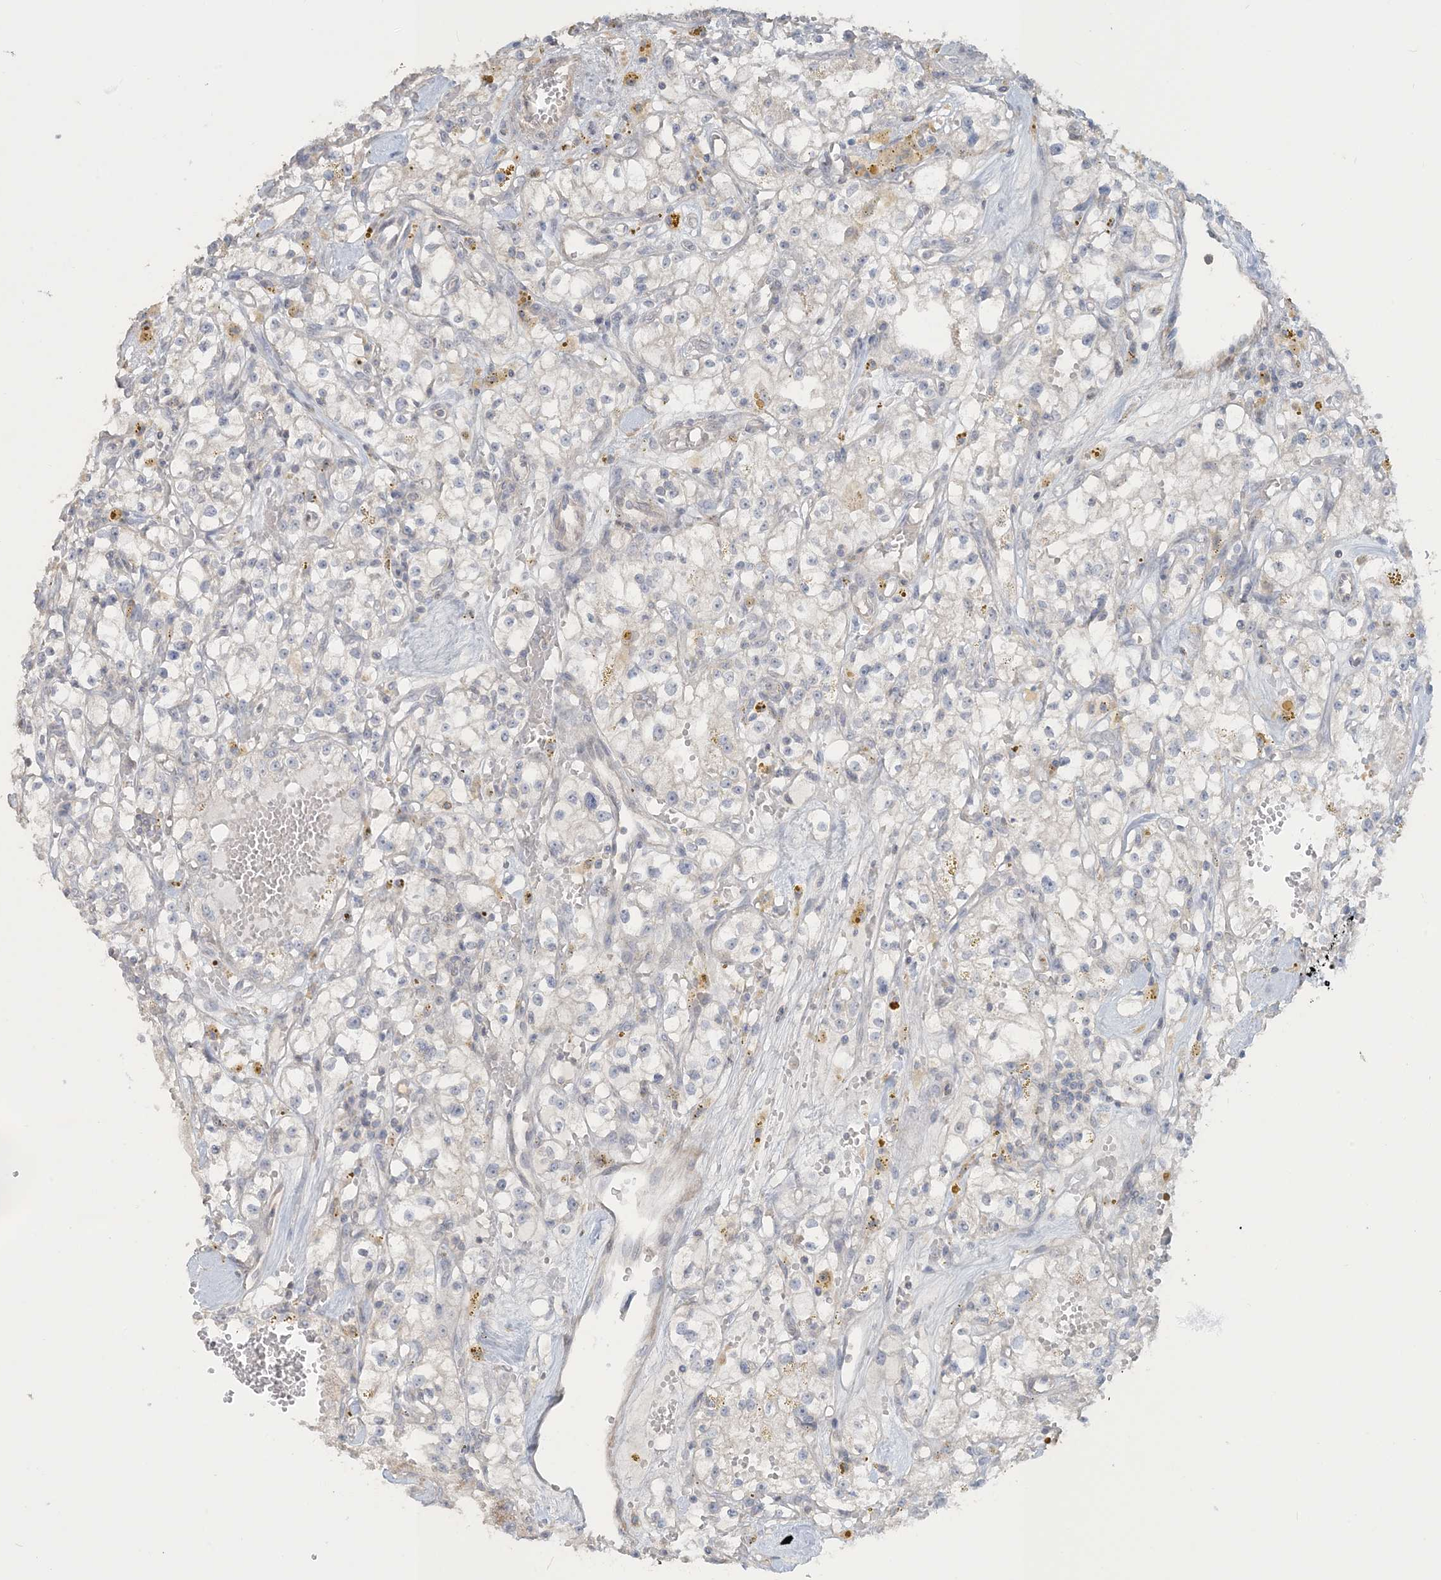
{"staining": {"intensity": "negative", "quantity": "none", "location": "none"}, "tissue": "renal cancer", "cell_type": "Tumor cells", "image_type": "cancer", "snomed": [{"axis": "morphology", "description": "Adenocarcinoma, NOS"}, {"axis": "topography", "description": "Kidney"}], "caption": "This is an IHC histopathology image of human renal cancer (adenocarcinoma). There is no positivity in tumor cells.", "gene": "NPHS2", "patient": {"sex": "male", "age": 56}}